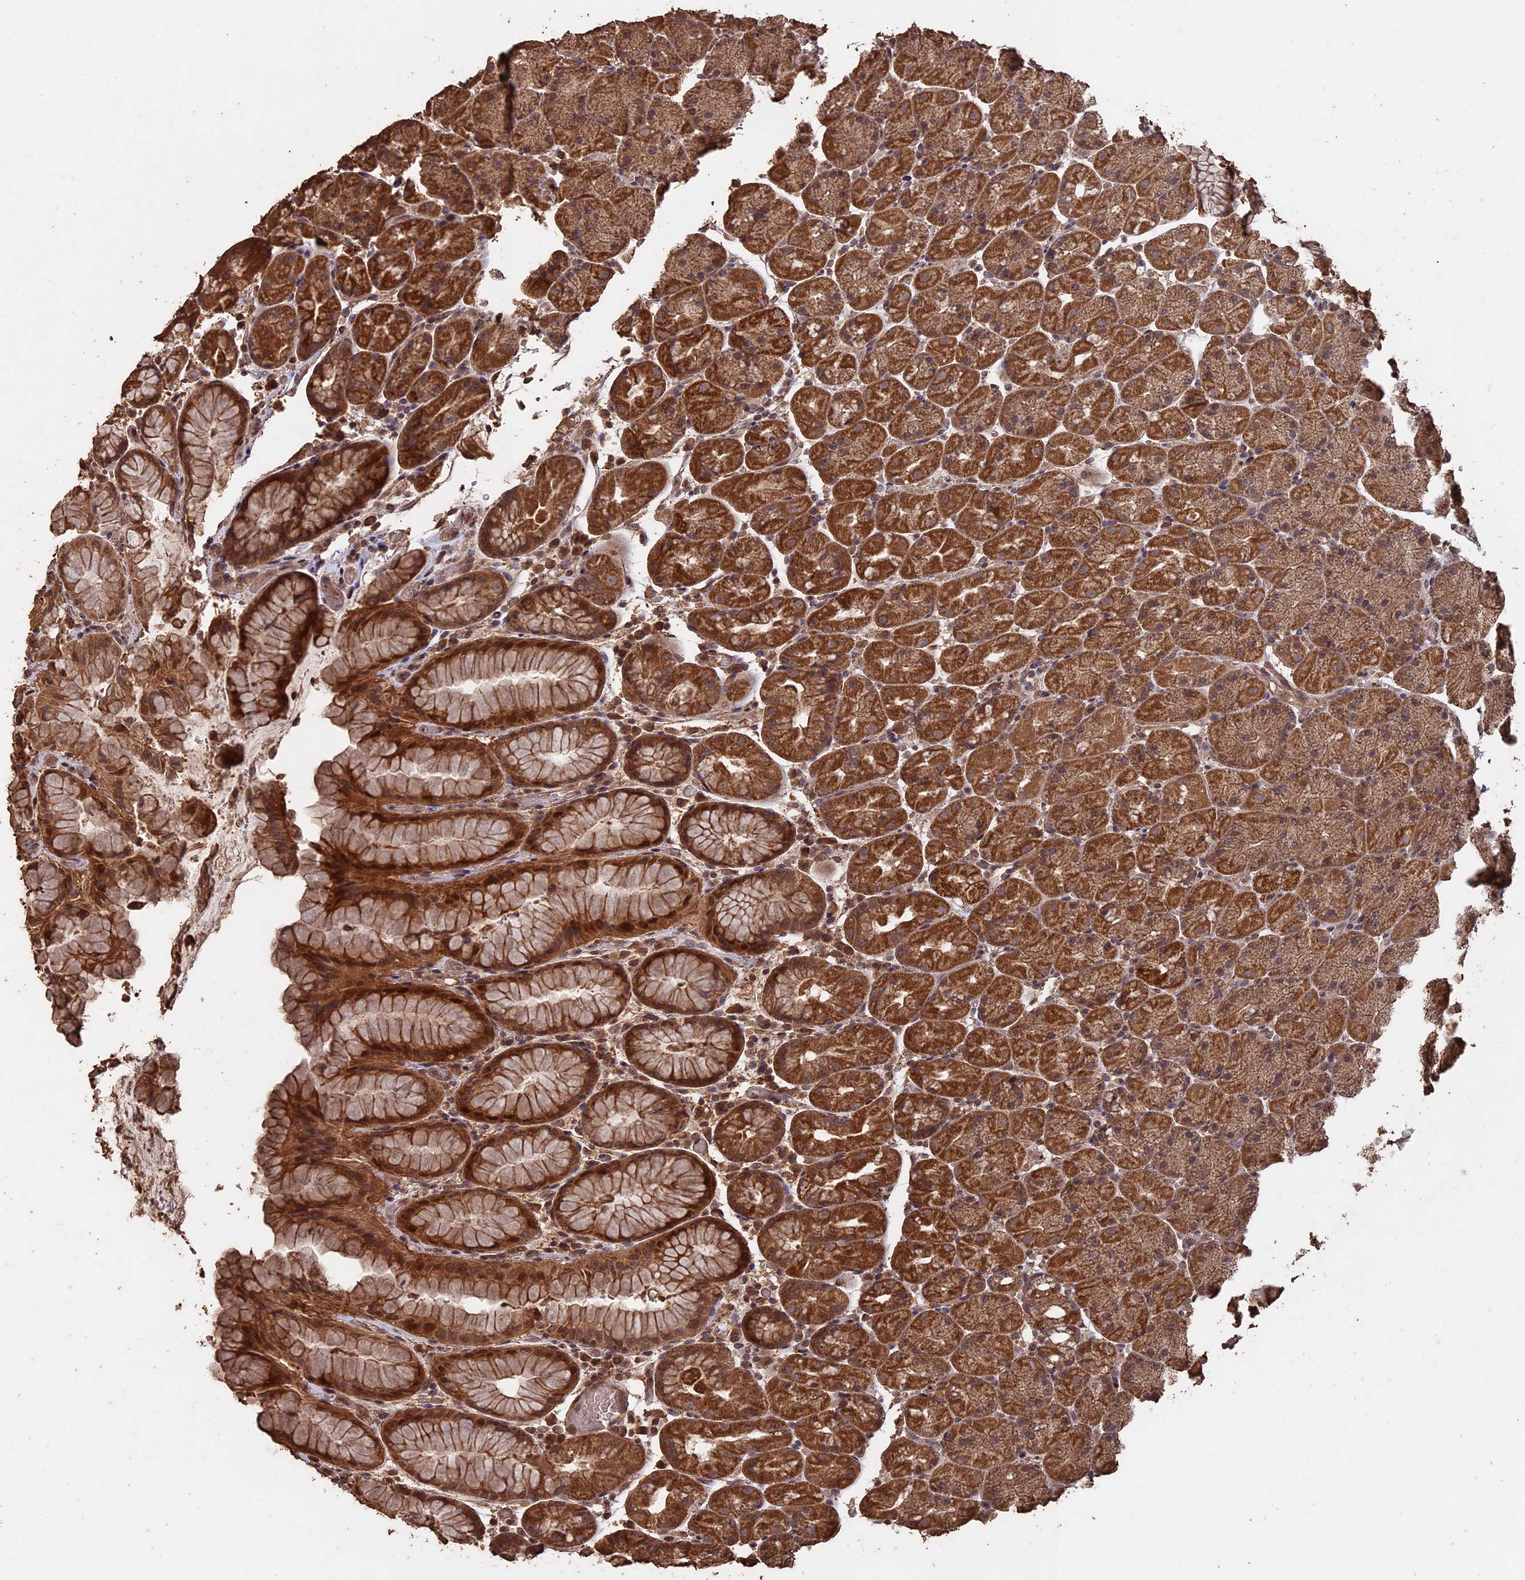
{"staining": {"intensity": "moderate", "quantity": ">75%", "location": "cytoplasmic/membranous"}, "tissue": "stomach", "cell_type": "Glandular cells", "image_type": "normal", "snomed": [{"axis": "morphology", "description": "Normal tissue, NOS"}, {"axis": "topography", "description": "Stomach, upper"}, {"axis": "topography", "description": "Stomach, lower"}], "caption": "Brown immunohistochemical staining in normal human stomach reveals moderate cytoplasmic/membranous positivity in approximately >75% of glandular cells. (DAB (3,3'-diaminobenzidine) = brown stain, brightfield microscopy at high magnification).", "gene": "HUNK", "patient": {"sex": "male", "age": 67}}